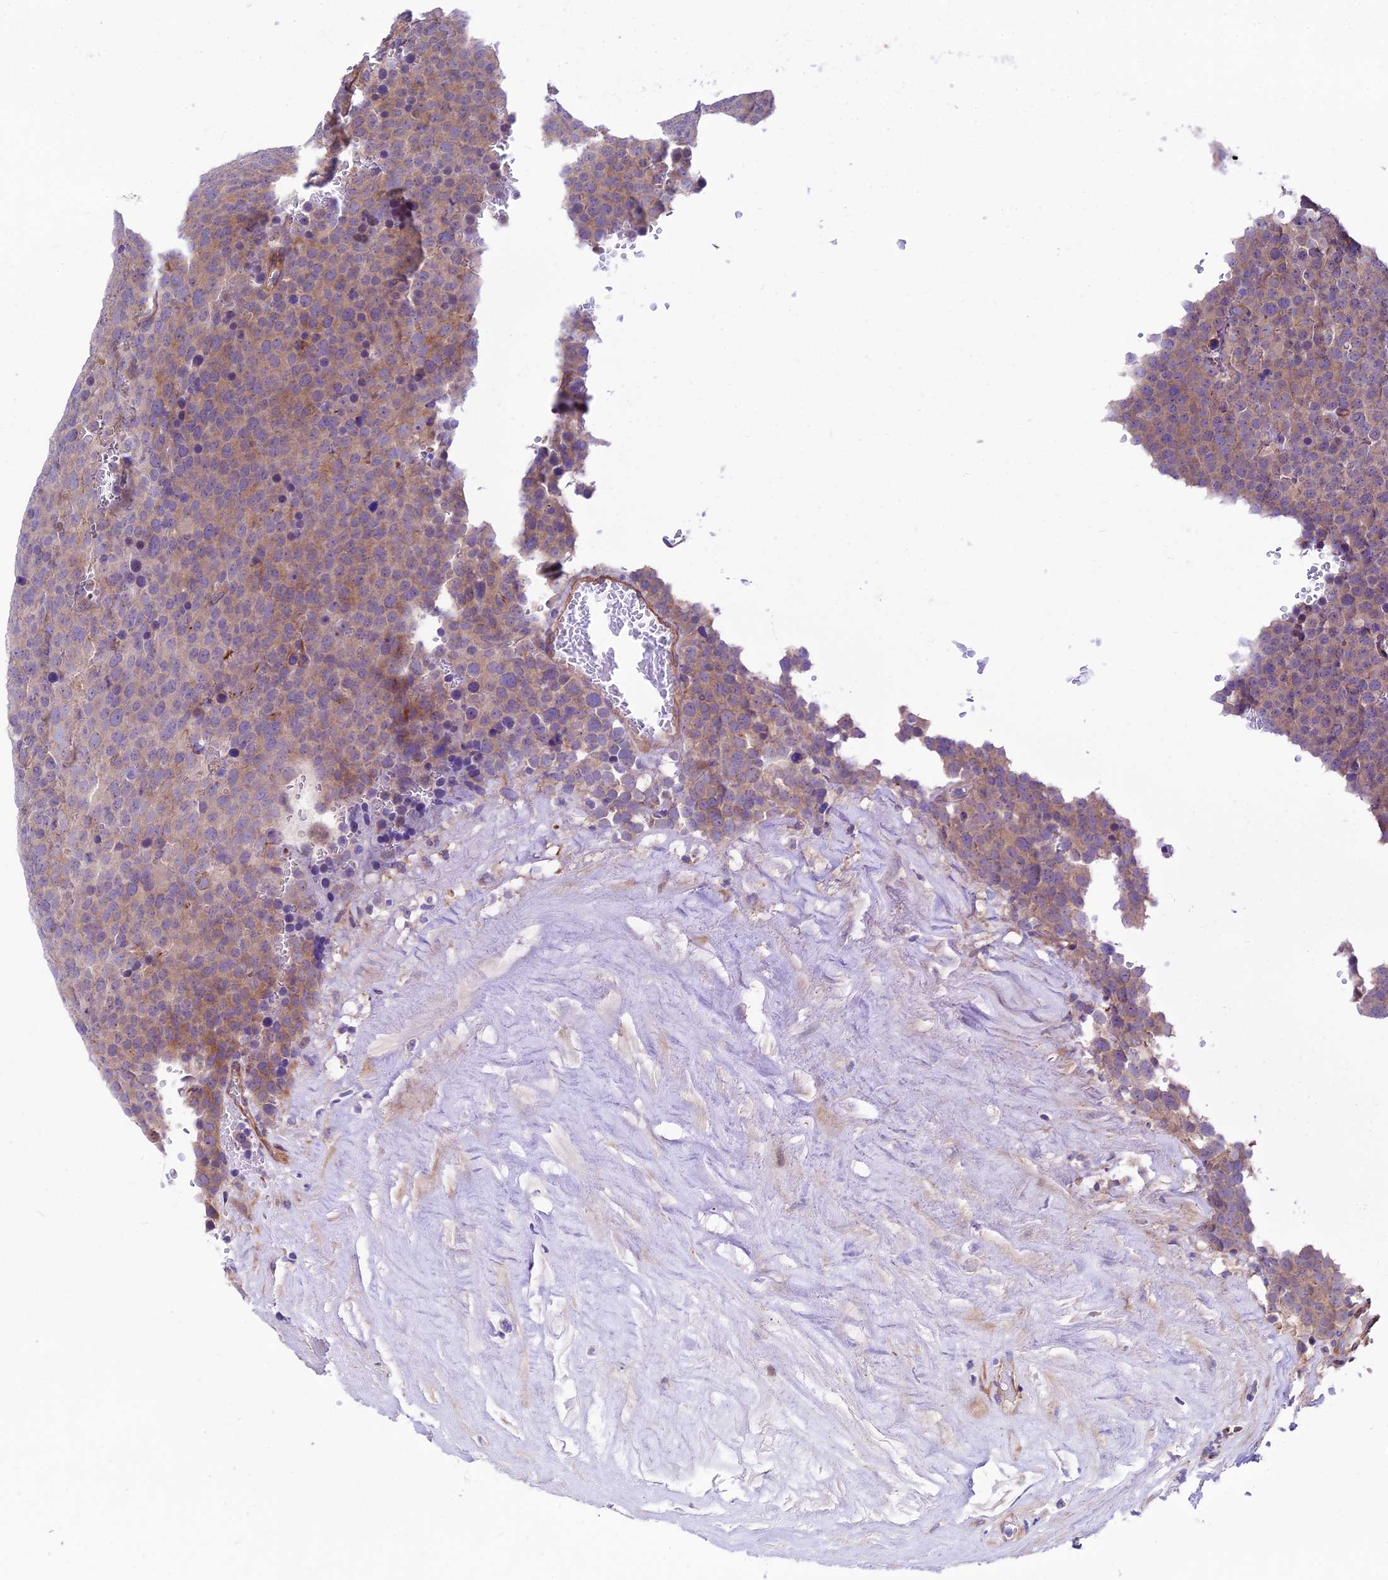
{"staining": {"intensity": "weak", "quantity": "25%-75%", "location": "cytoplasmic/membranous"}, "tissue": "testis cancer", "cell_type": "Tumor cells", "image_type": "cancer", "snomed": [{"axis": "morphology", "description": "Seminoma, NOS"}, {"axis": "topography", "description": "Testis"}], "caption": "There is low levels of weak cytoplasmic/membranous staining in tumor cells of testis cancer (seminoma), as demonstrated by immunohistochemical staining (brown color).", "gene": "VPS13C", "patient": {"sex": "male", "age": 71}}